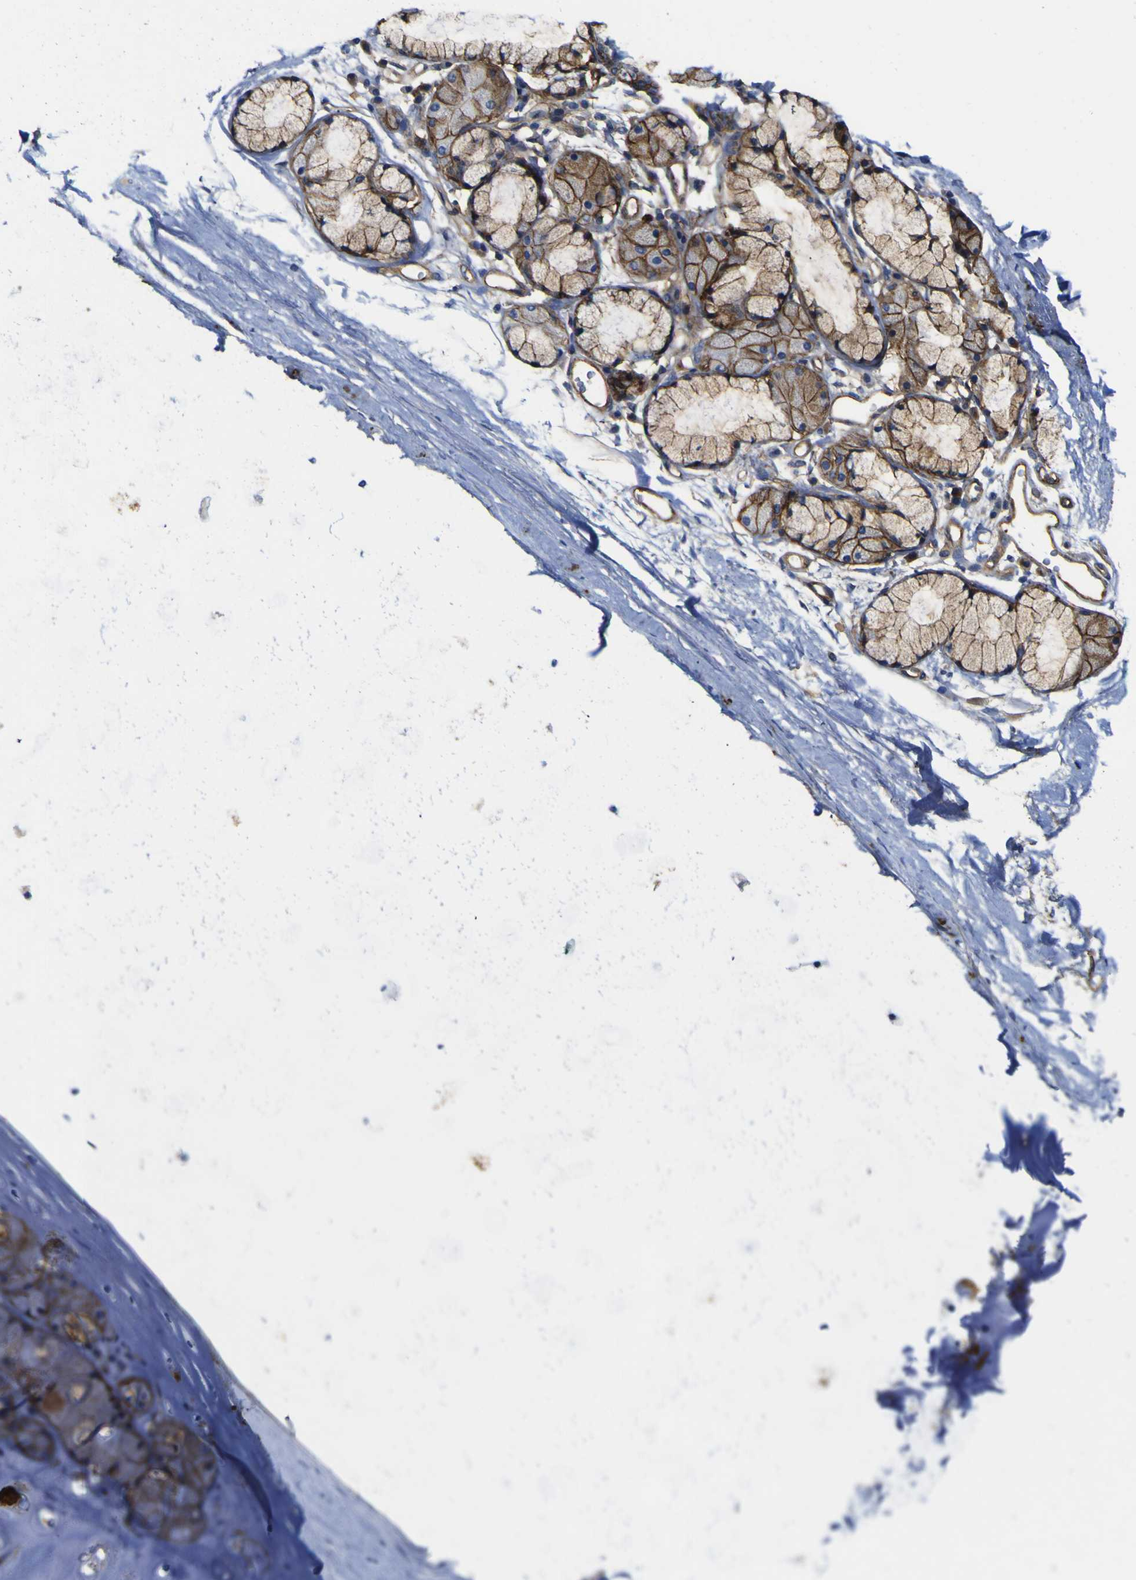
{"staining": {"intensity": "weak", "quantity": ">75%", "location": "cytoplasmic/membranous"}, "tissue": "adipose tissue", "cell_type": "Adipocytes", "image_type": "normal", "snomed": [{"axis": "morphology", "description": "Normal tissue, NOS"}, {"axis": "topography", "description": "Bronchus"}], "caption": "Protein staining of normal adipose tissue demonstrates weak cytoplasmic/membranous expression in about >75% of adipocytes.", "gene": "CD151", "patient": {"sex": "female", "age": 73}}